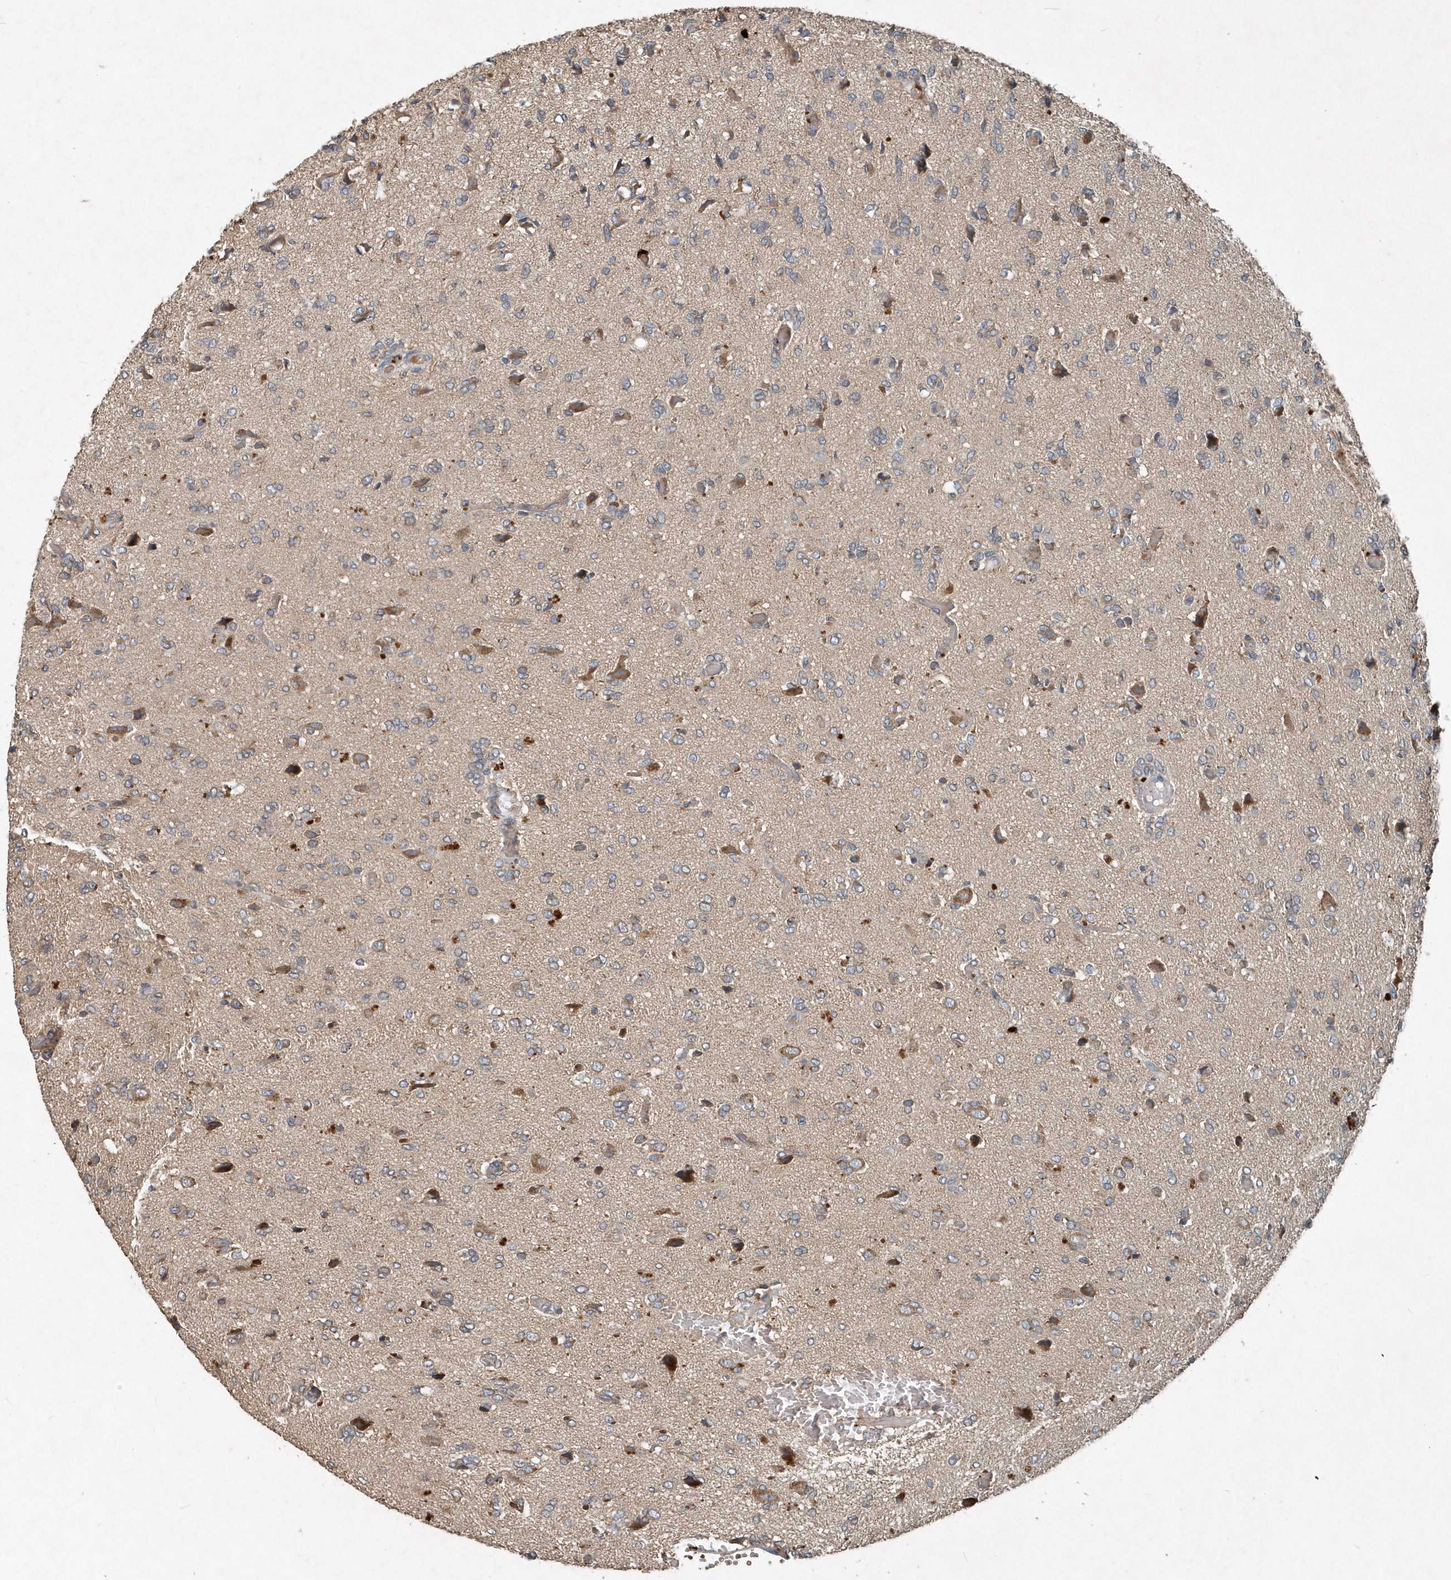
{"staining": {"intensity": "weak", "quantity": "25%-75%", "location": "cytoplasmic/membranous"}, "tissue": "glioma", "cell_type": "Tumor cells", "image_type": "cancer", "snomed": [{"axis": "morphology", "description": "Glioma, malignant, High grade"}, {"axis": "topography", "description": "Brain"}], "caption": "Immunohistochemical staining of human high-grade glioma (malignant) reveals low levels of weak cytoplasmic/membranous protein expression in about 25%-75% of tumor cells.", "gene": "SCFD2", "patient": {"sex": "female", "age": 59}}